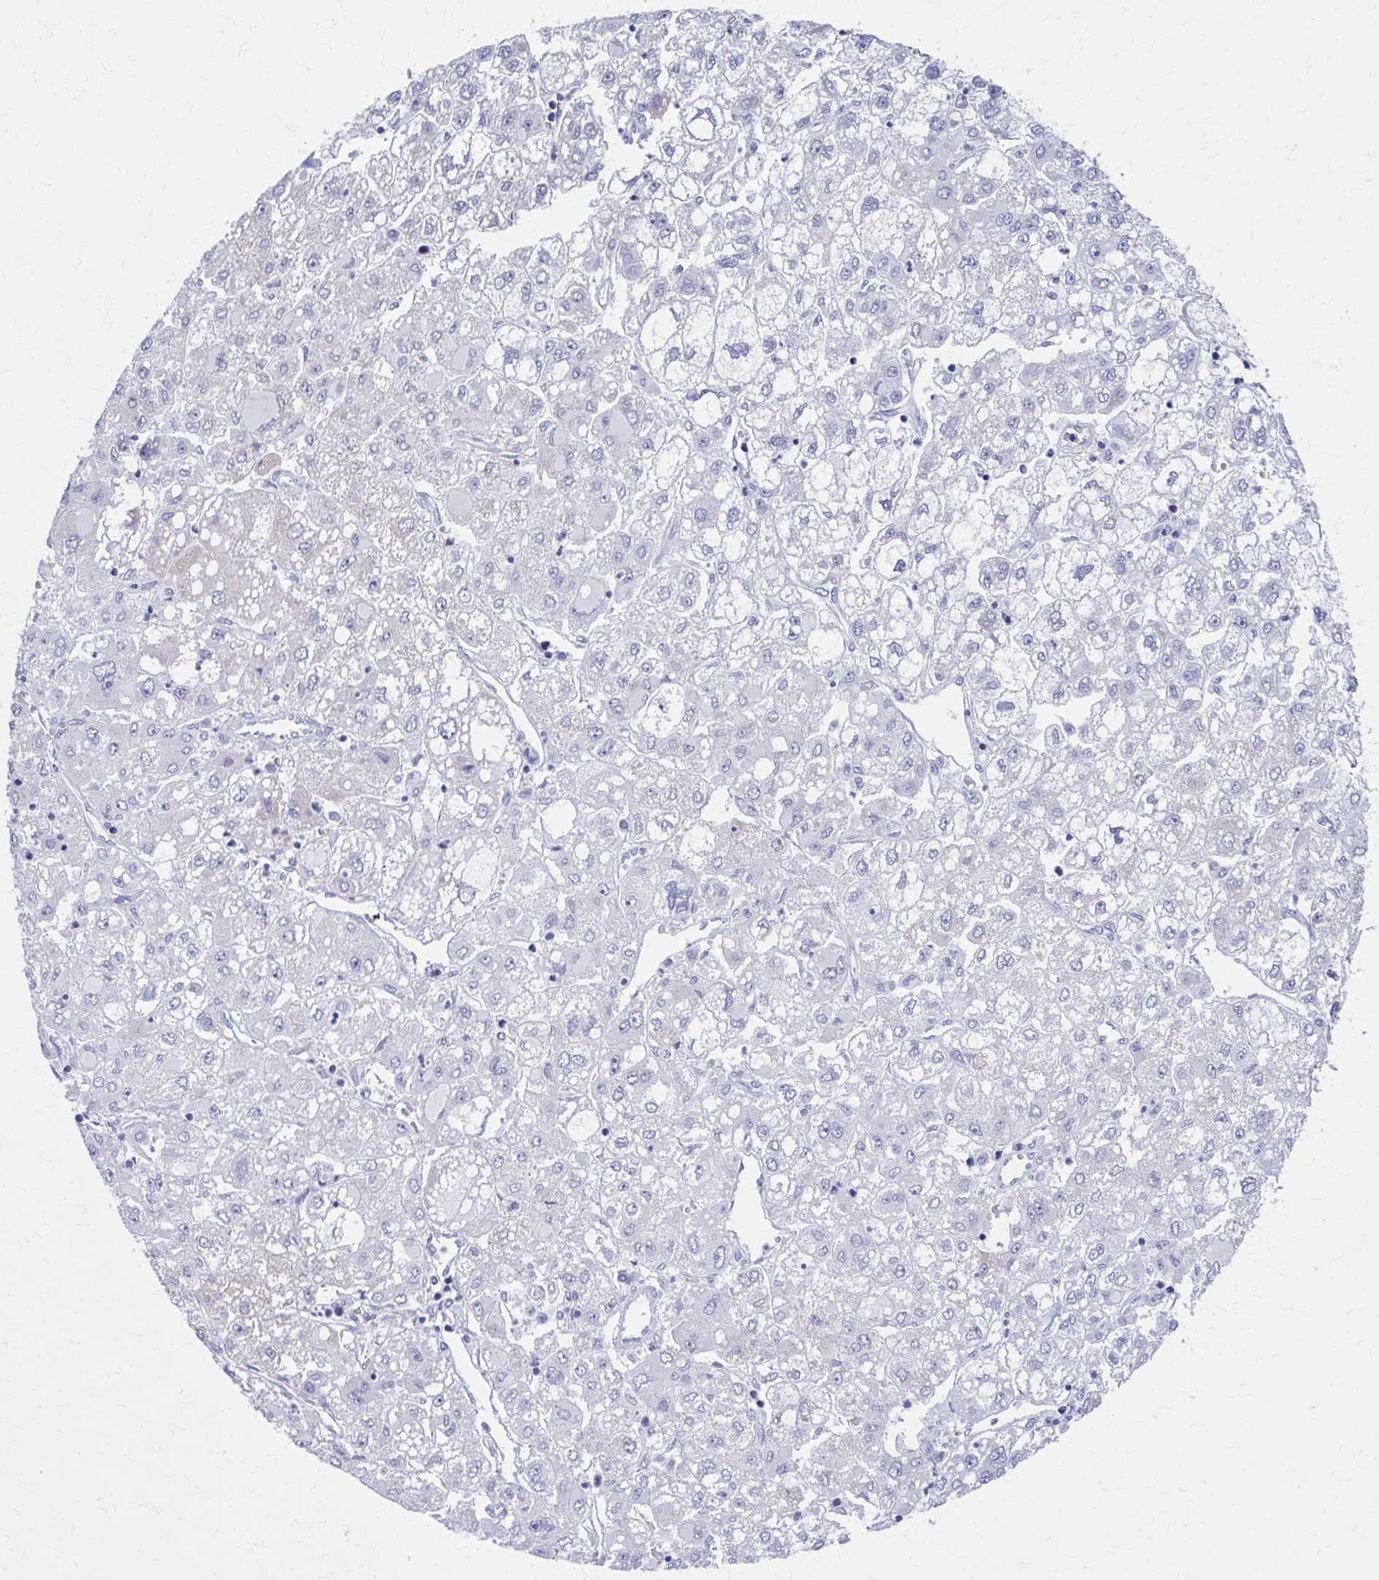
{"staining": {"intensity": "negative", "quantity": "none", "location": "none"}, "tissue": "liver cancer", "cell_type": "Tumor cells", "image_type": "cancer", "snomed": [{"axis": "morphology", "description": "Carcinoma, Hepatocellular, NOS"}, {"axis": "topography", "description": "Liver"}], "caption": "Immunohistochemical staining of human liver cancer shows no significant expression in tumor cells.", "gene": "SPATS2L", "patient": {"sex": "male", "age": 40}}